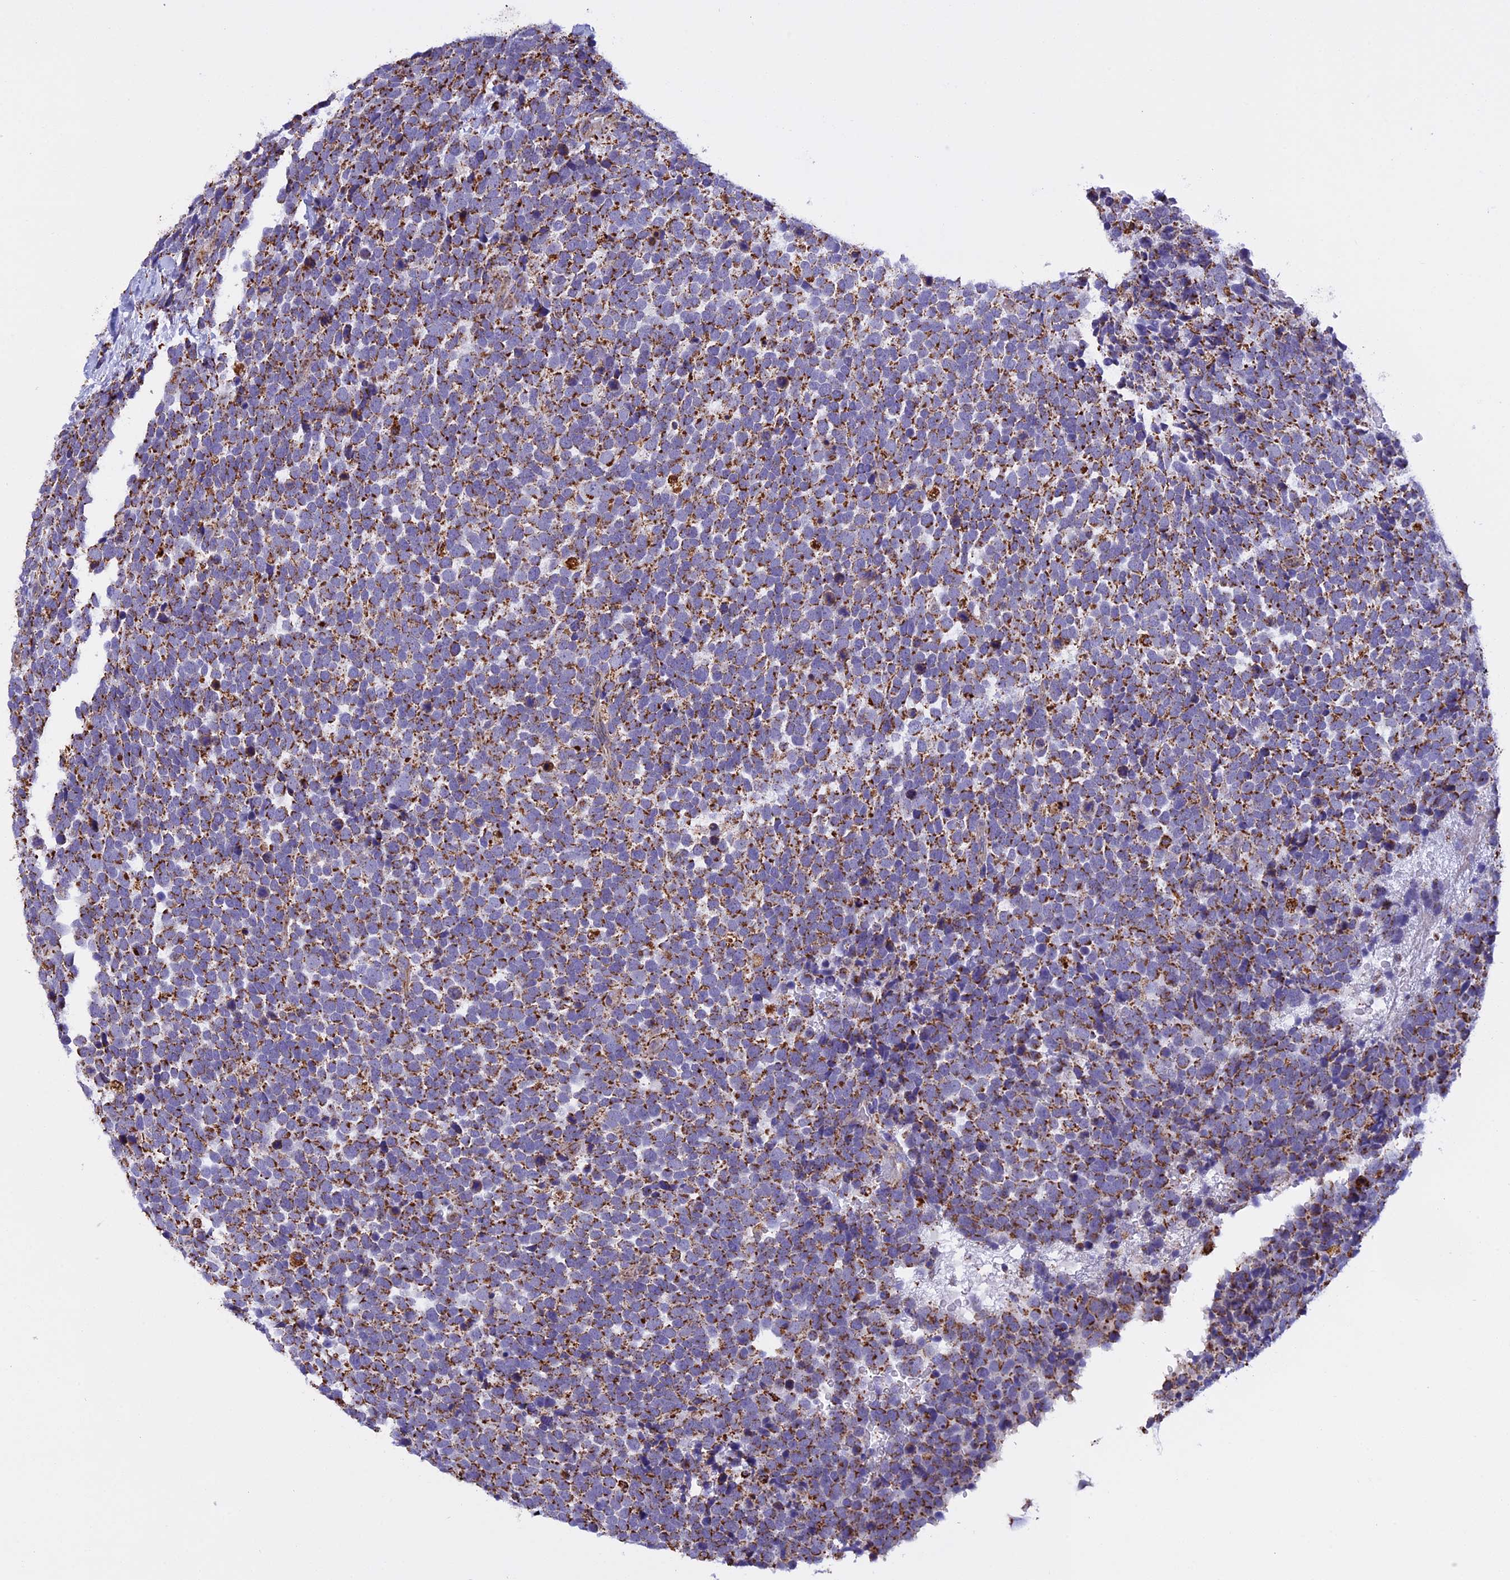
{"staining": {"intensity": "moderate", "quantity": ">75%", "location": "cytoplasmic/membranous"}, "tissue": "urothelial cancer", "cell_type": "Tumor cells", "image_type": "cancer", "snomed": [{"axis": "morphology", "description": "Urothelial carcinoma, High grade"}, {"axis": "topography", "description": "Urinary bladder"}], "caption": "A brown stain highlights moderate cytoplasmic/membranous positivity of a protein in human urothelial cancer tumor cells. (DAB IHC, brown staining for protein, blue staining for nuclei).", "gene": "KCNG1", "patient": {"sex": "female", "age": 82}}